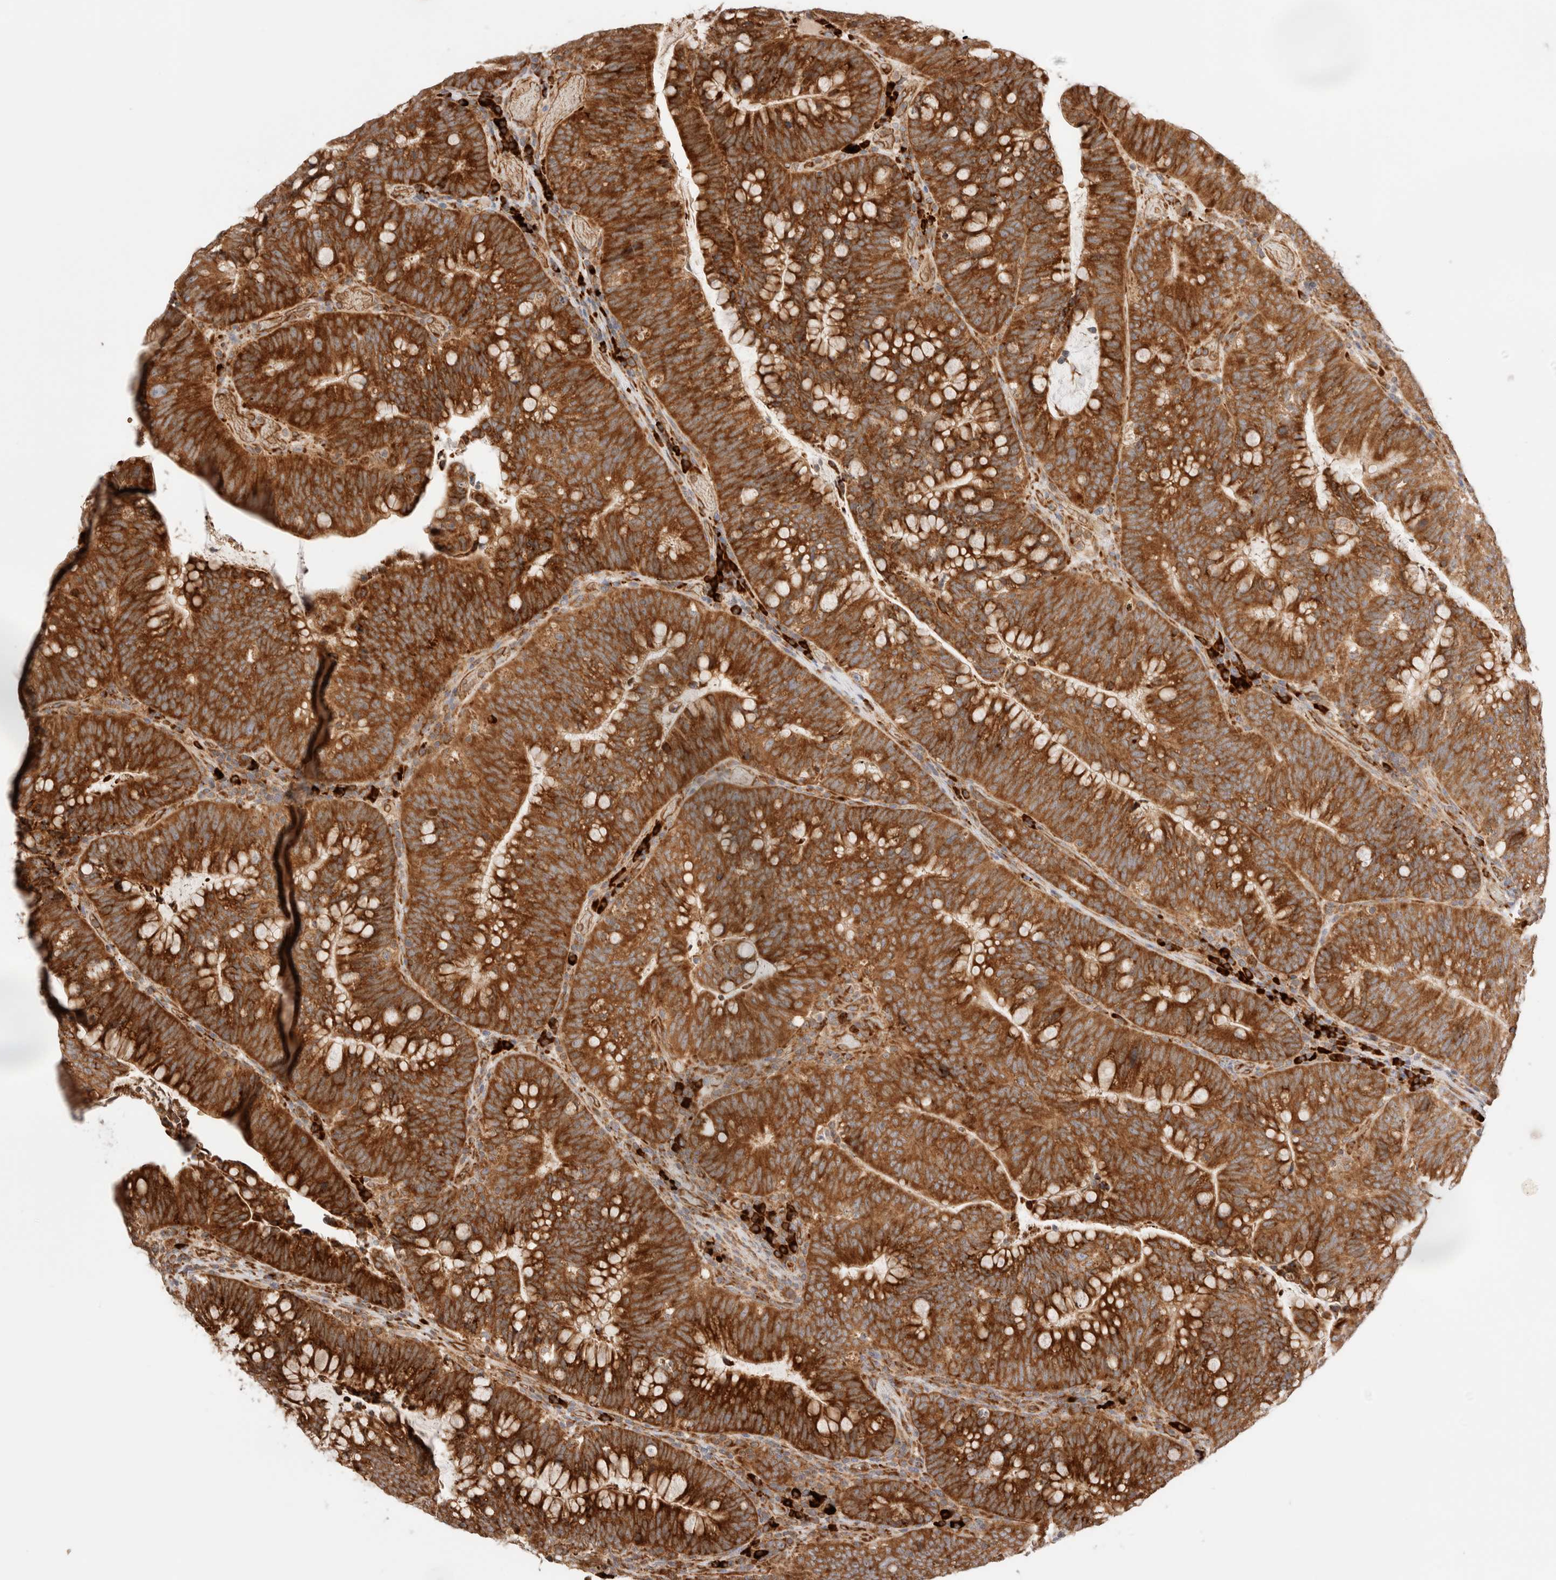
{"staining": {"intensity": "strong", "quantity": ">75%", "location": "cytoplasmic/membranous"}, "tissue": "colorectal cancer", "cell_type": "Tumor cells", "image_type": "cancer", "snomed": [{"axis": "morphology", "description": "Adenocarcinoma, NOS"}, {"axis": "topography", "description": "Colon"}], "caption": "Immunohistochemistry histopathology image of colorectal cancer stained for a protein (brown), which demonstrates high levels of strong cytoplasmic/membranous positivity in approximately >75% of tumor cells.", "gene": "UTS2B", "patient": {"sex": "female", "age": 66}}